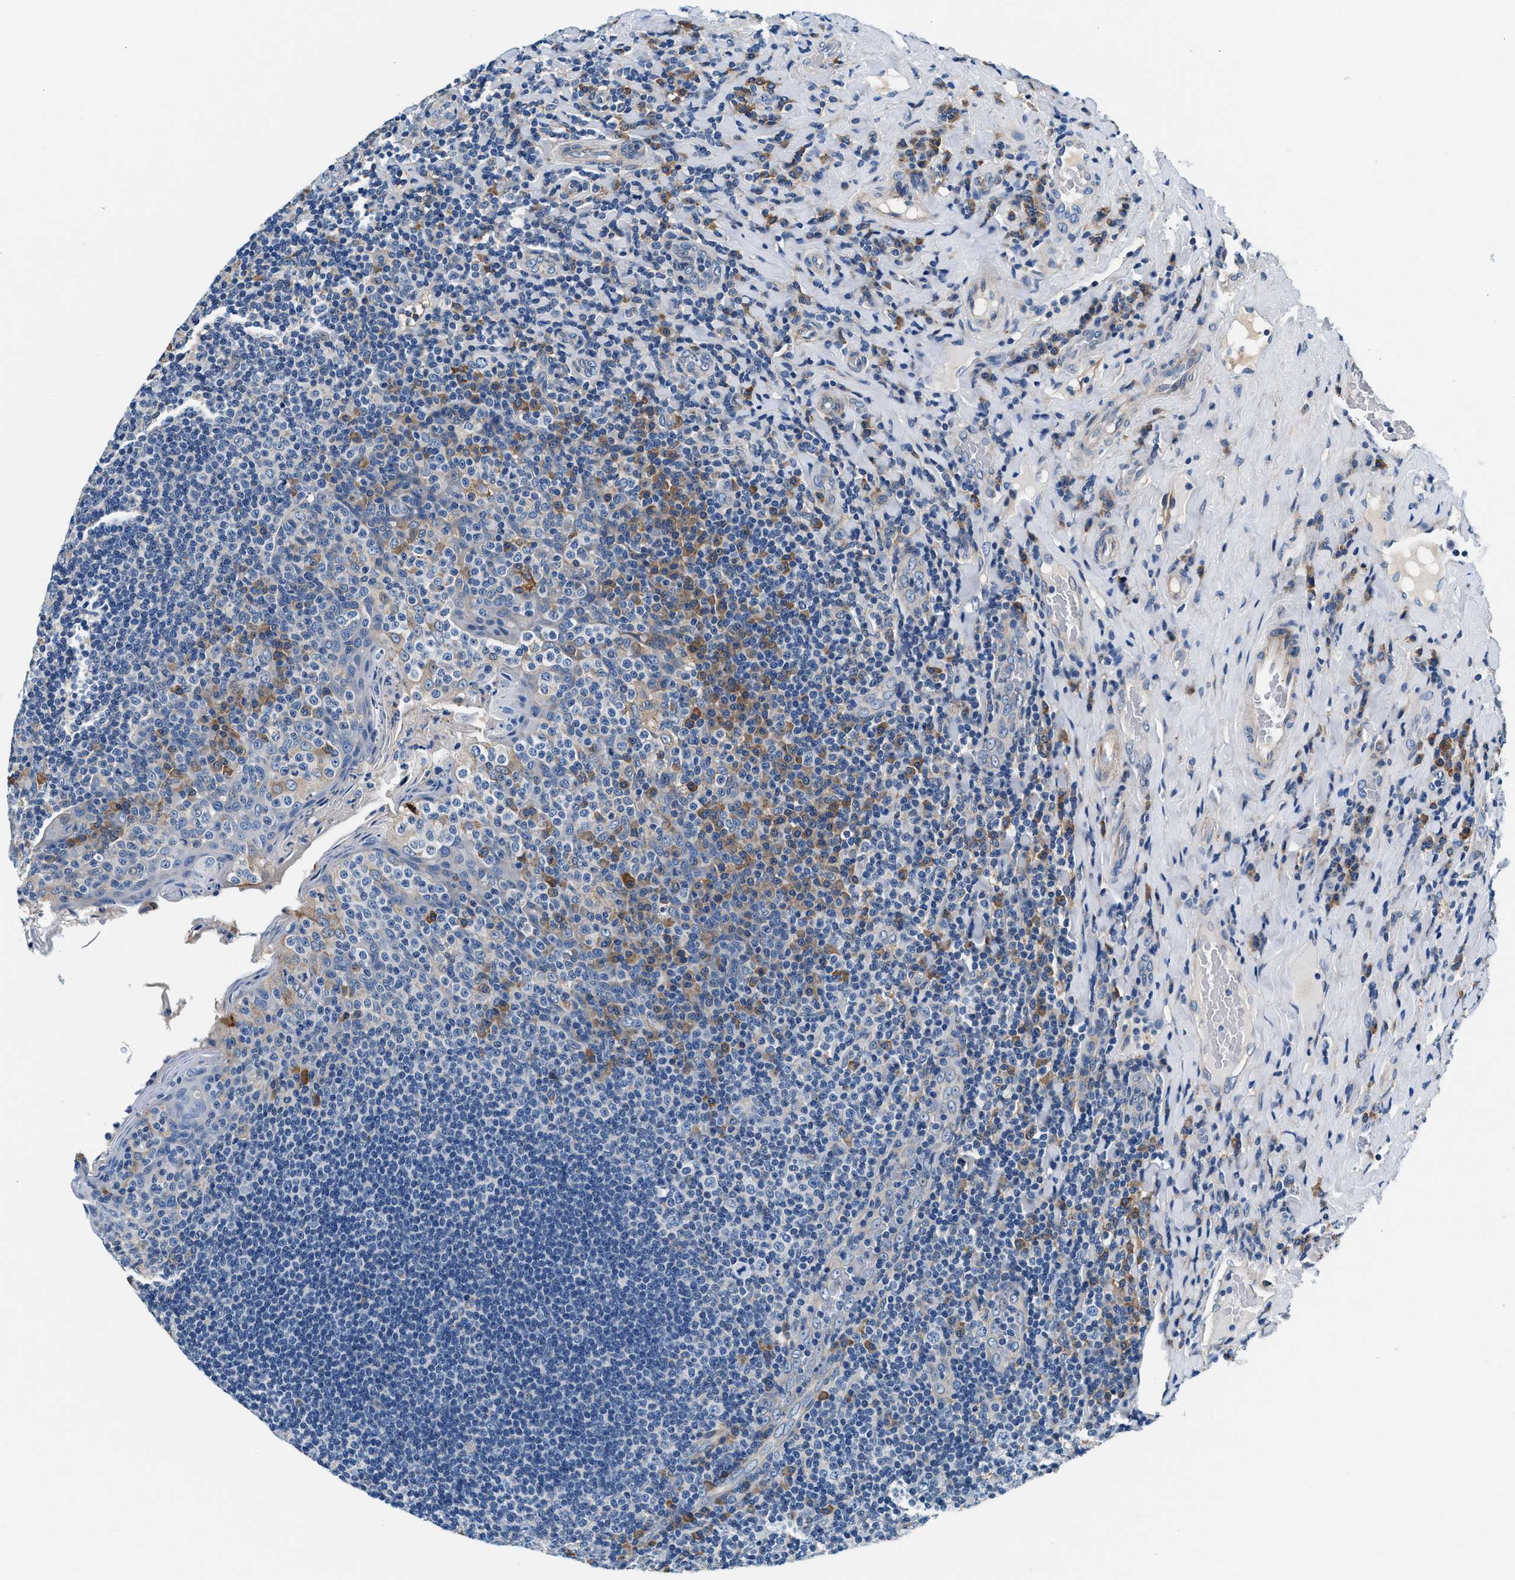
{"staining": {"intensity": "weak", "quantity": "<25%", "location": "cytoplasmic/membranous"}, "tissue": "tonsil", "cell_type": "Germinal center cells", "image_type": "normal", "snomed": [{"axis": "morphology", "description": "Normal tissue, NOS"}, {"axis": "topography", "description": "Tonsil"}], "caption": "Germinal center cells are negative for protein expression in benign human tonsil.", "gene": "SLFN11", "patient": {"sex": "male", "age": 17}}